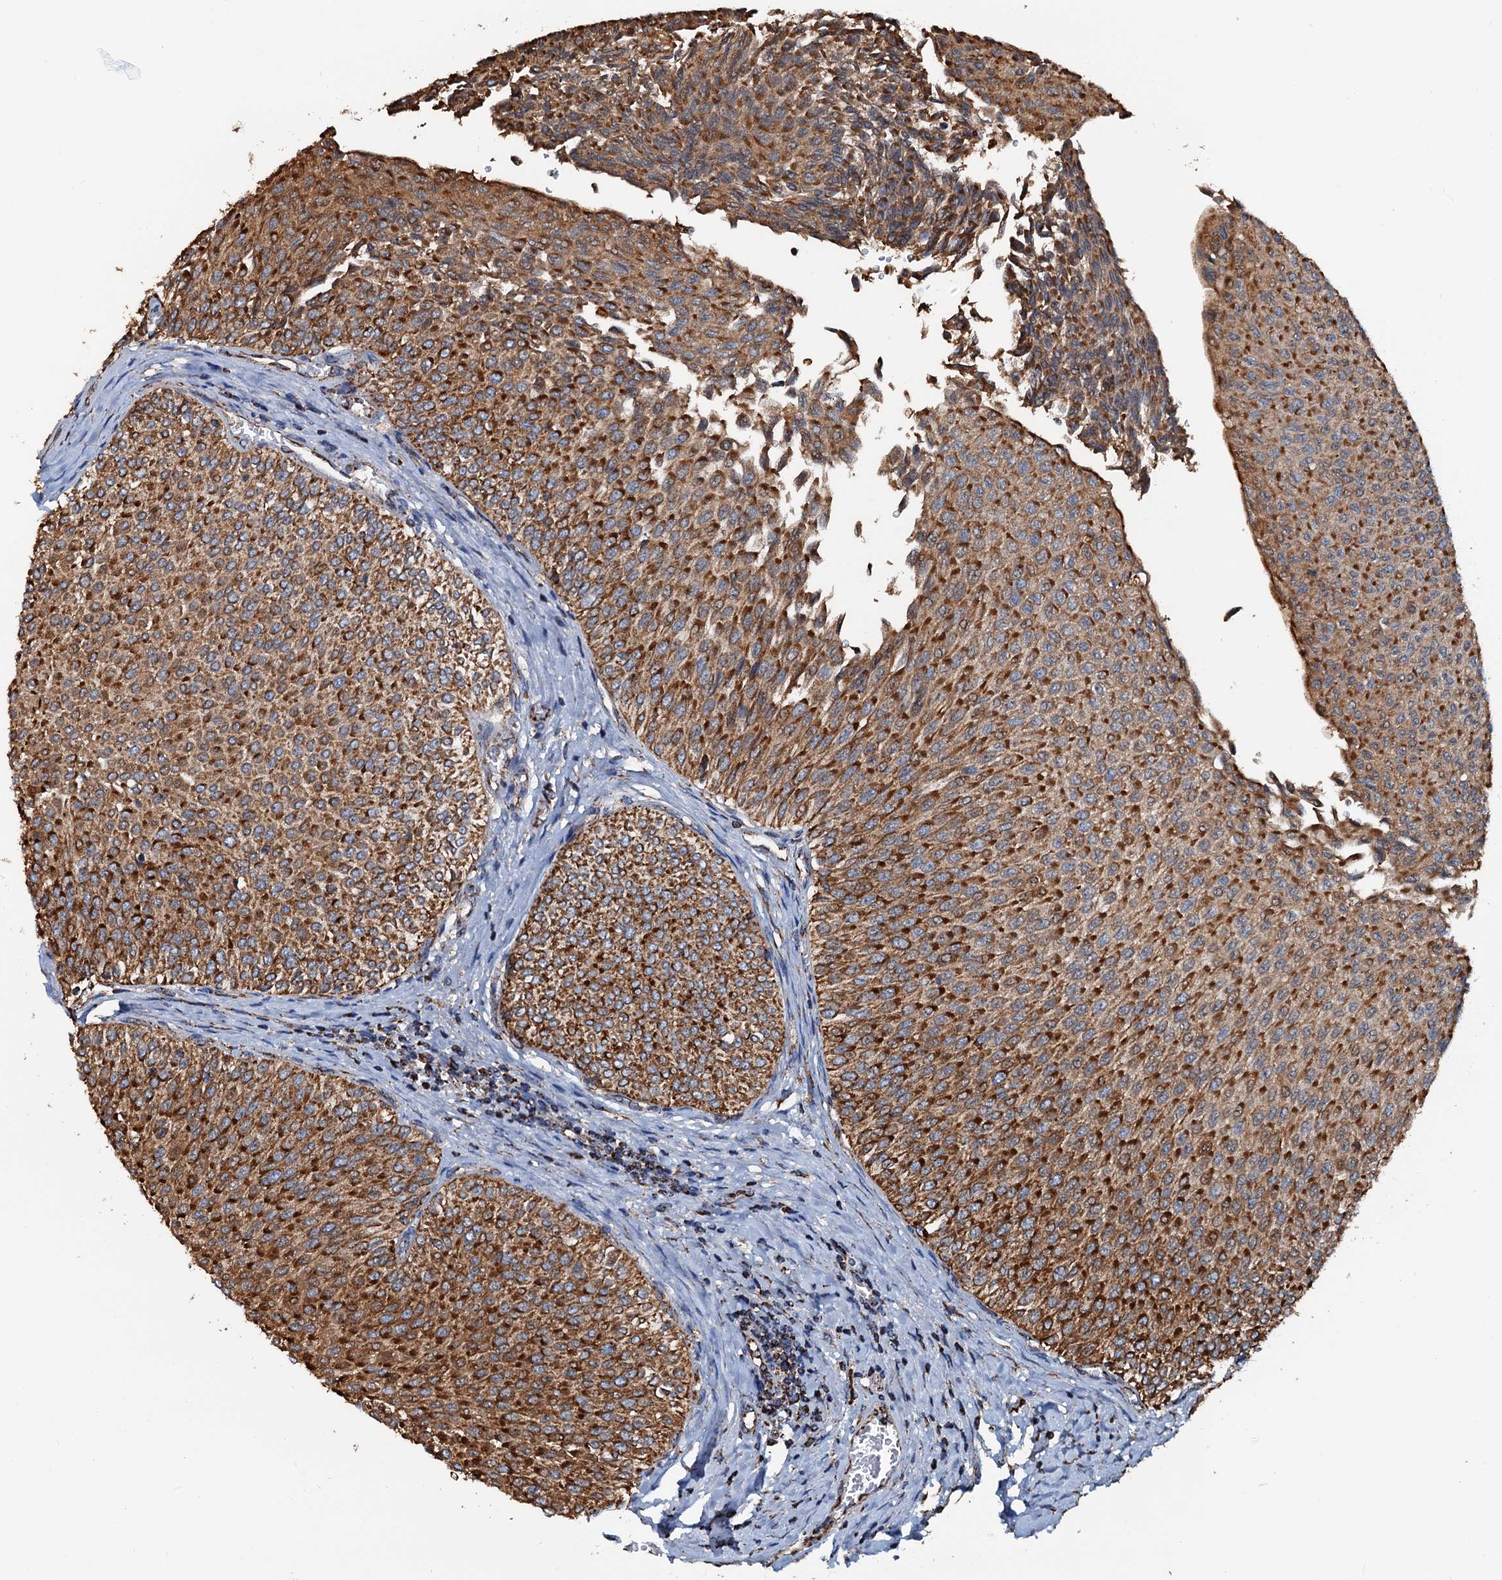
{"staining": {"intensity": "strong", "quantity": ">75%", "location": "cytoplasmic/membranous"}, "tissue": "urothelial cancer", "cell_type": "Tumor cells", "image_type": "cancer", "snomed": [{"axis": "morphology", "description": "Urothelial carcinoma, Low grade"}, {"axis": "topography", "description": "Urinary bladder"}], "caption": "Protein staining demonstrates strong cytoplasmic/membranous staining in about >75% of tumor cells in urothelial cancer. Immunohistochemistry stains the protein of interest in brown and the nuclei are stained blue.", "gene": "AAGAB", "patient": {"sex": "male", "age": 78}}